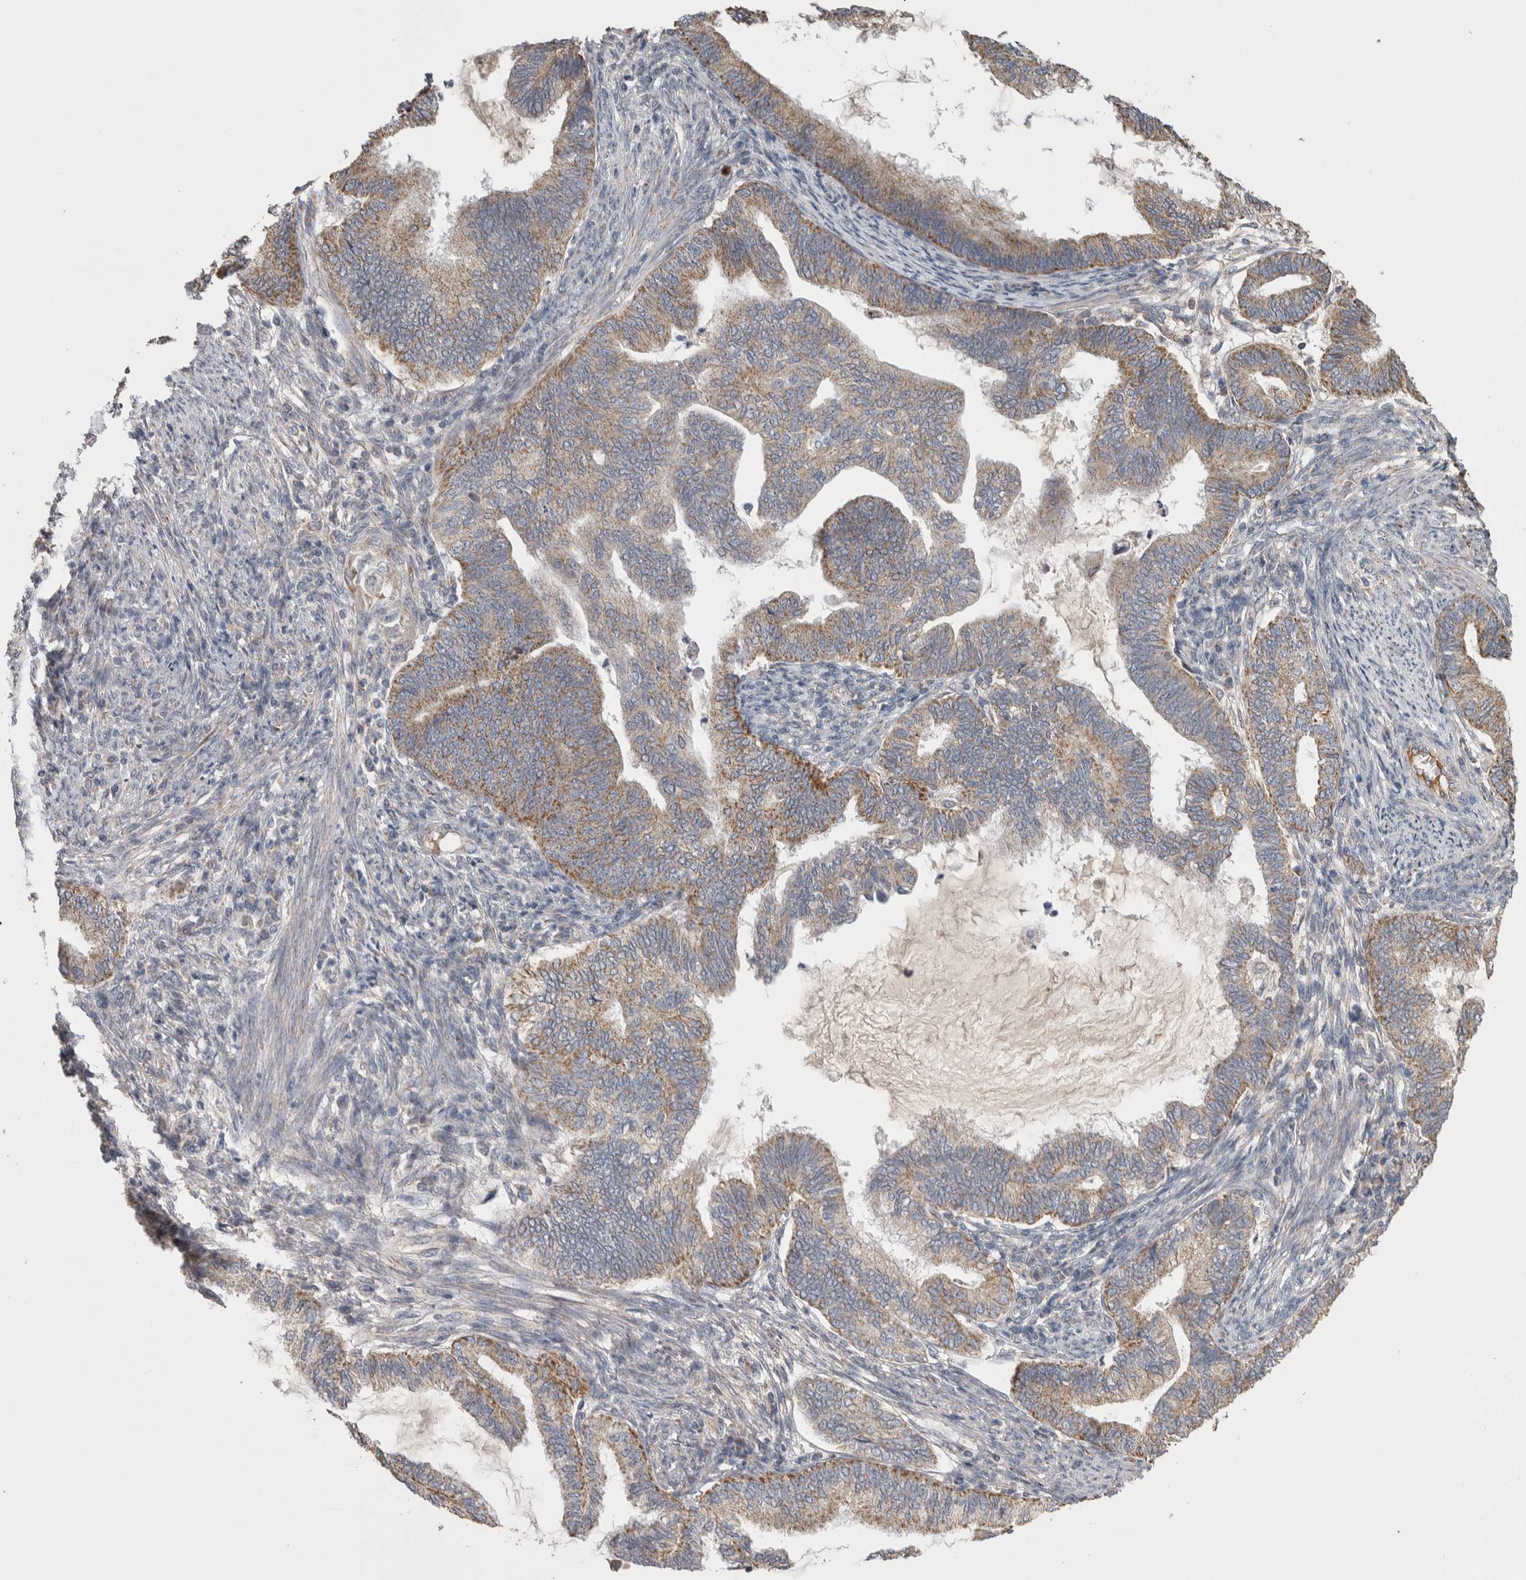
{"staining": {"intensity": "weak", "quantity": ">75%", "location": "cytoplasmic/membranous"}, "tissue": "endometrial cancer", "cell_type": "Tumor cells", "image_type": "cancer", "snomed": [{"axis": "morphology", "description": "Adenocarcinoma, NOS"}, {"axis": "topography", "description": "Endometrium"}], "caption": "Immunohistochemistry (IHC) photomicrograph of endometrial cancer stained for a protein (brown), which displays low levels of weak cytoplasmic/membranous positivity in approximately >75% of tumor cells.", "gene": "SCO1", "patient": {"sex": "female", "age": 86}}